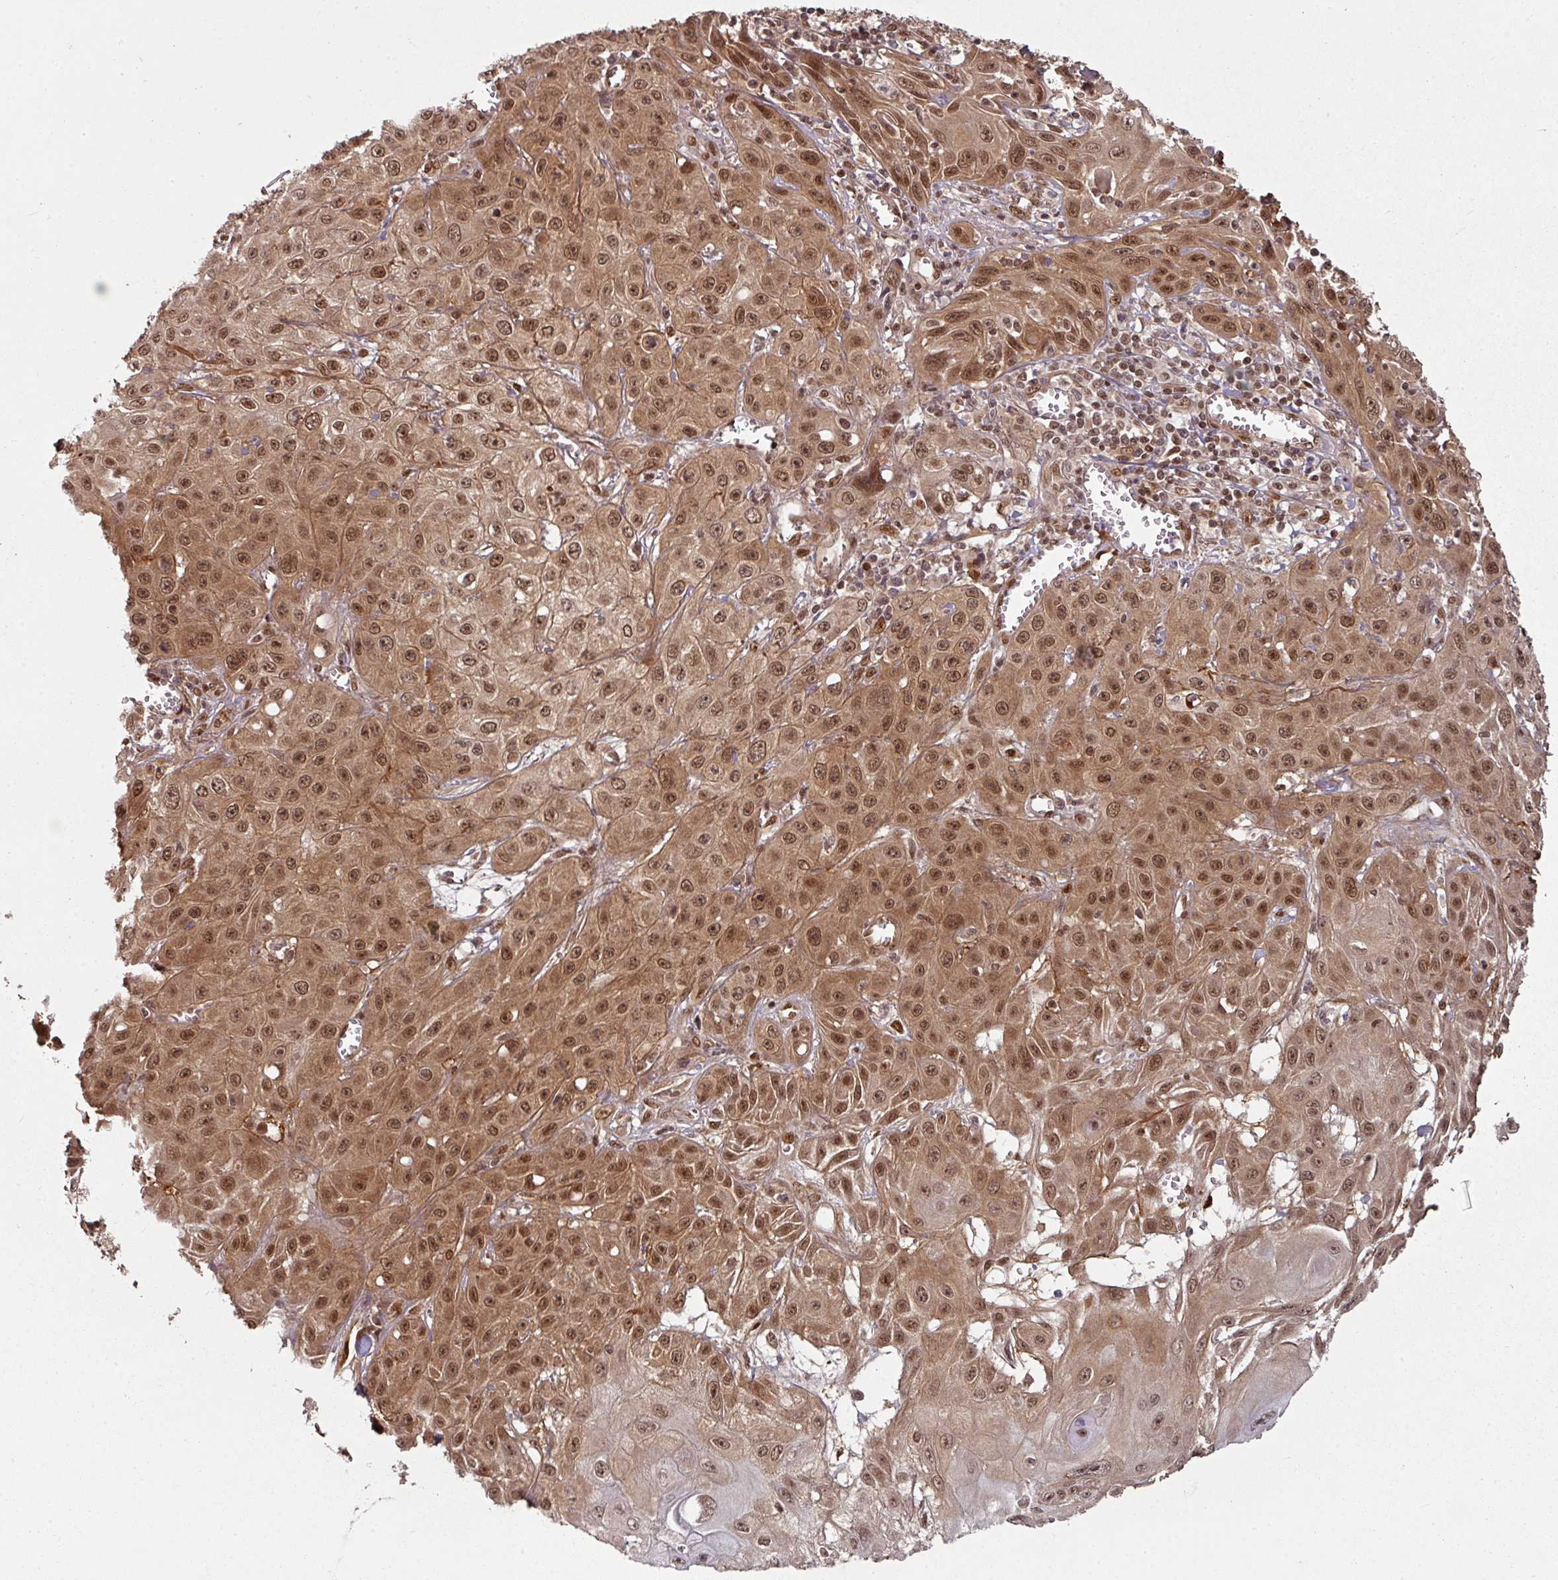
{"staining": {"intensity": "moderate", "quantity": ">75%", "location": "cytoplasmic/membranous,nuclear"}, "tissue": "skin cancer", "cell_type": "Tumor cells", "image_type": "cancer", "snomed": [{"axis": "morphology", "description": "Squamous cell carcinoma, NOS"}, {"axis": "topography", "description": "Skin"}, {"axis": "topography", "description": "Vulva"}], "caption": "DAB immunohistochemical staining of human skin squamous cell carcinoma demonstrates moderate cytoplasmic/membranous and nuclear protein staining in about >75% of tumor cells.", "gene": "SIK3", "patient": {"sex": "female", "age": 71}}